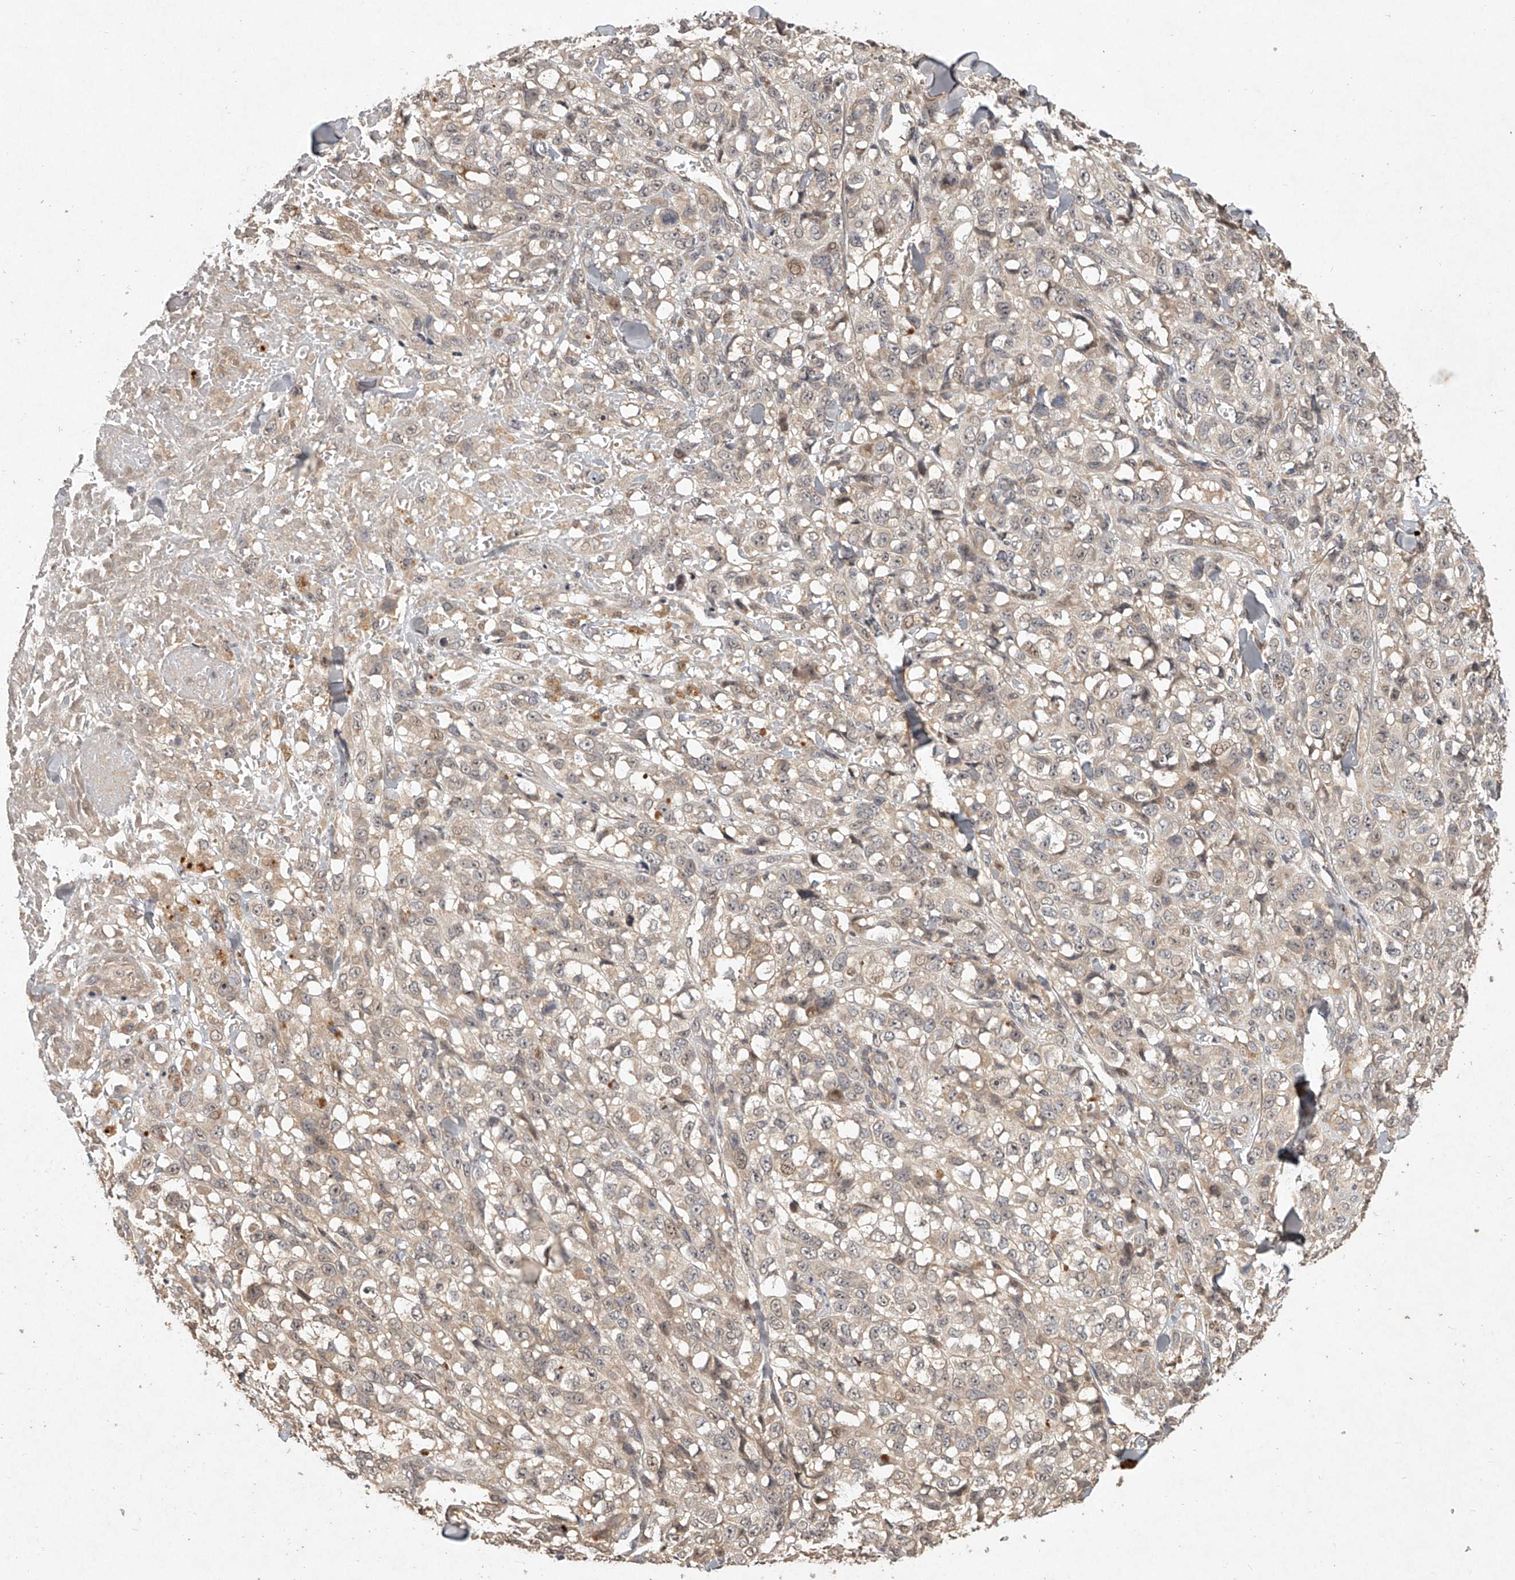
{"staining": {"intensity": "weak", "quantity": "<25%", "location": "cytoplasmic/membranous,nuclear"}, "tissue": "melanoma", "cell_type": "Tumor cells", "image_type": "cancer", "snomed": [{"axis": "morphology", "description": "Malignant melanoma, Metastatic site"}, {"axis": "topography", "description": "Skin"}], "caption": "Protein analysis of melanoma shows no significant expression in tumor cells. The staining was performed using DAB to visualize the protein expression in brown, while the nuclei were stained in blue with hematoxylin (Magnification: 20x).", "gene": "SLC37A1", "patient": {"sex": "female", "age": 72}}